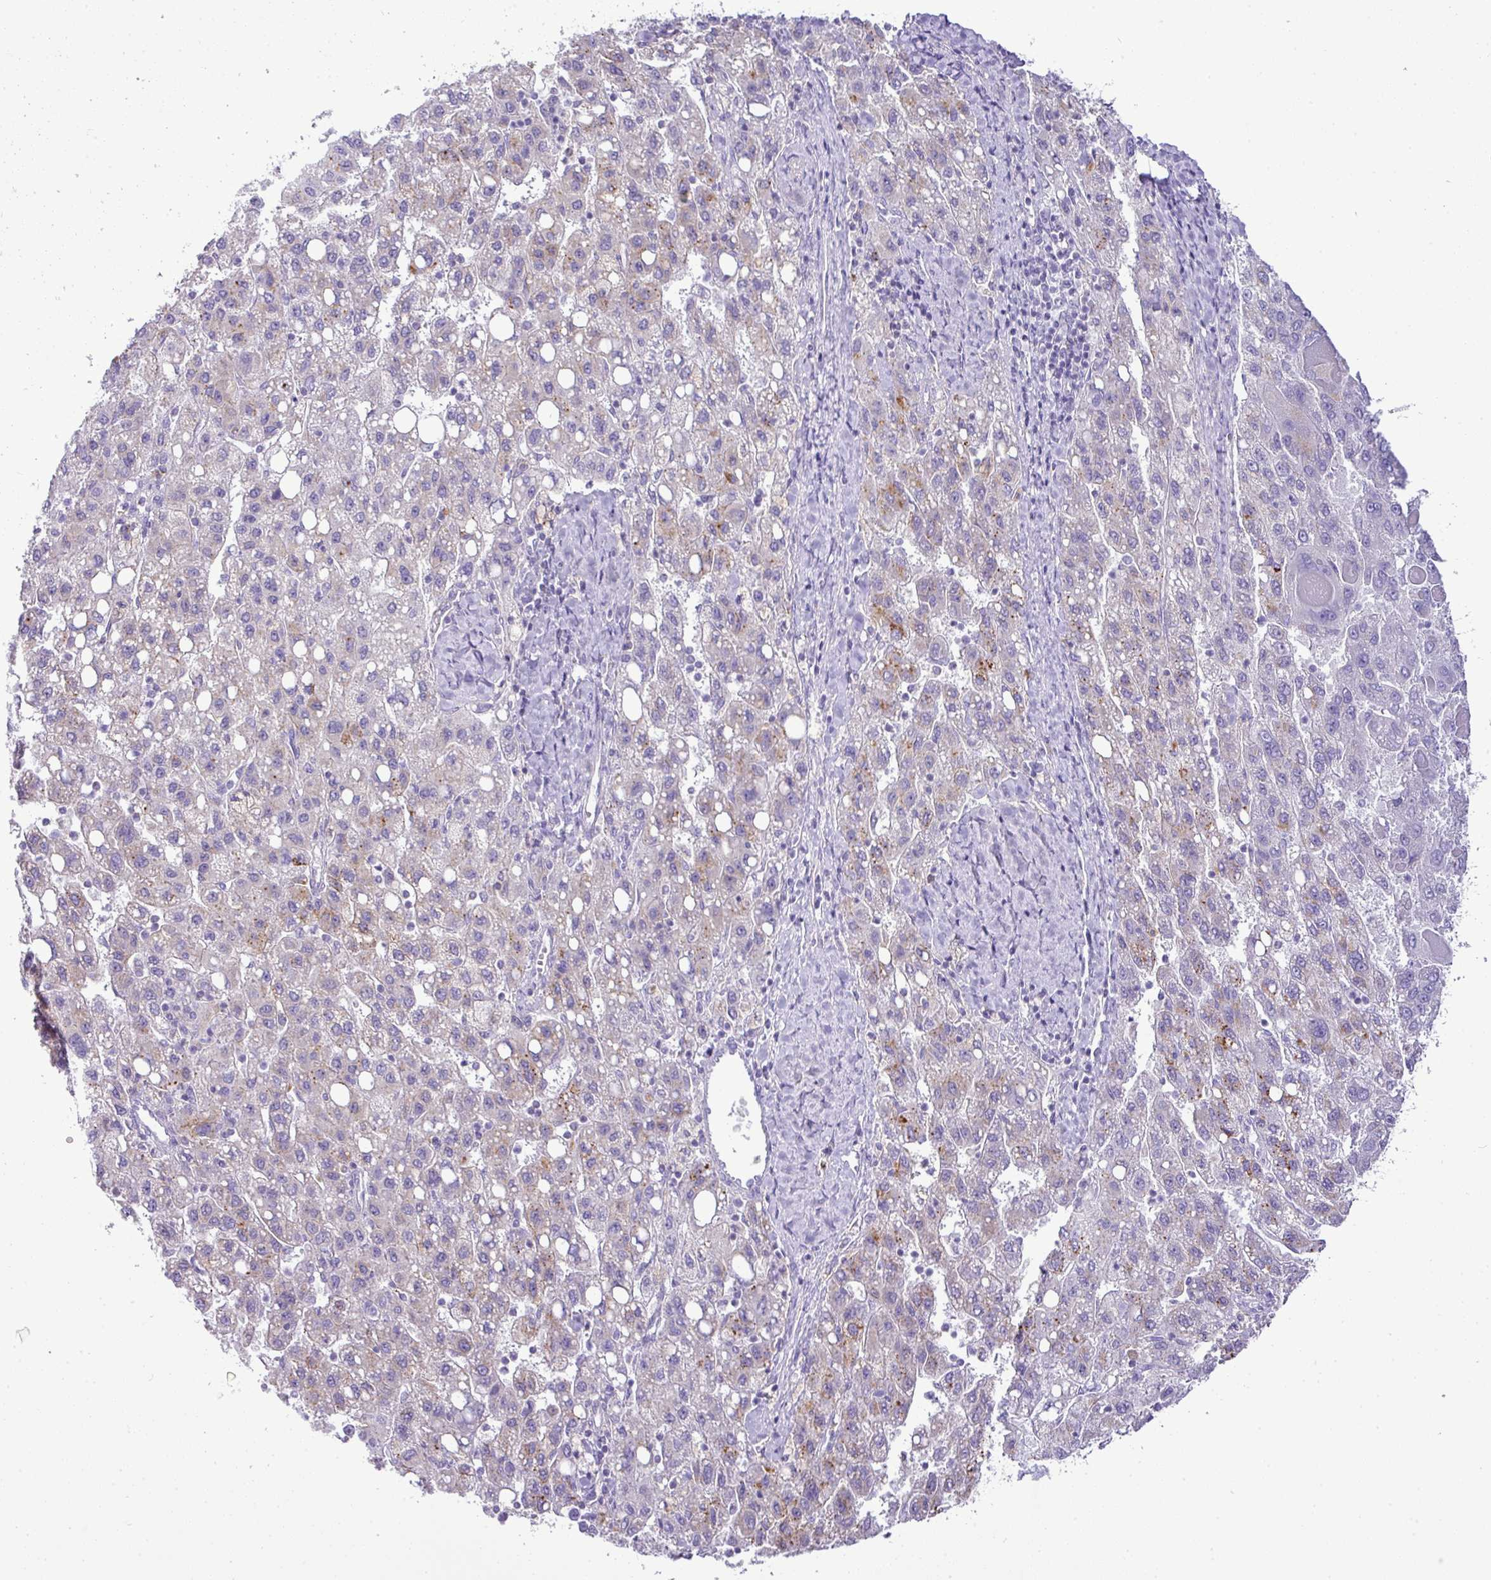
{"staining": {"intensity": "moderate", "quantity": "<25%", "location": "cytoplasmic/membranous"}, "tissue": "liver cancer", "cell_type": "Tumor cells", "image_type": "cancer", "snomed": [{"axis": "morphology", "description": "Carcinoma, Hepatocellular, NOS"}, {"axis": "topography", "description": "Liver"}], "caption": "Human liver cancer stained for a protein (brown) reveals moderate cytoplasmic/membranous positive positivity in about <25% of tumor cells.", "gene": "PGAP4", "patient": {"sex": "female", "age": 82}}